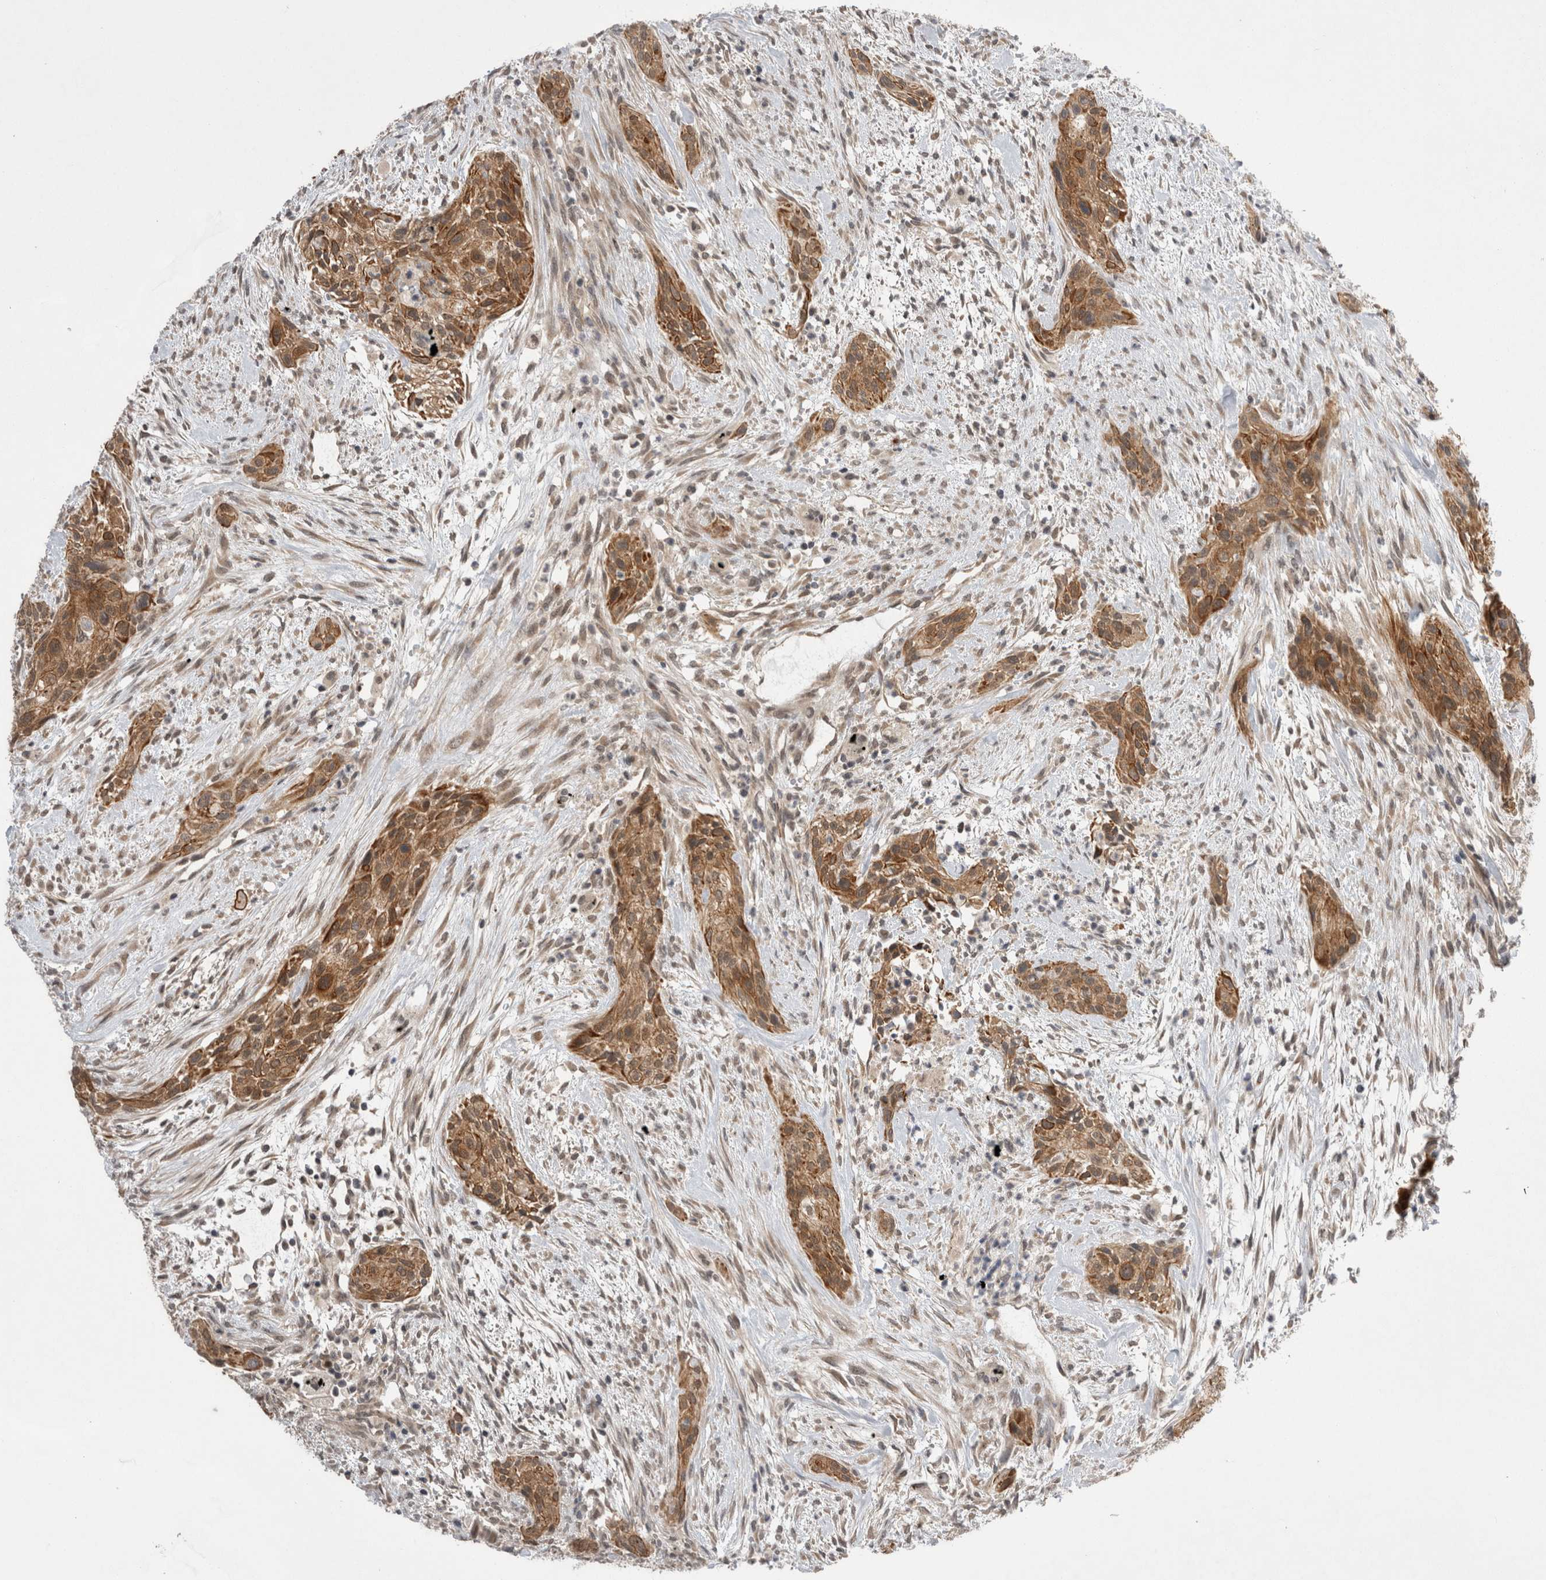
{"staining": {"intensity": "moderate", "quantity": ">75%", "location": "cytoplasmic/membranous"}, "tissue": "urothelial cancer", "cell_type": "Tumor cells", "image_type": "cancer", "snomed": [{"axis": "morphology", "description": "Urothelial carcinoma, High grade"}, {"axis": "topography", "description": "Urinary bladder"}], "caption": "This is an image of immunohistochemistry staining of urothelial cancer, which shows moderate expression in the cytoplasmic/membranous of tumor cells.", "gene": "ZNF341", "patient": {"sex": "male", "age": 35}}